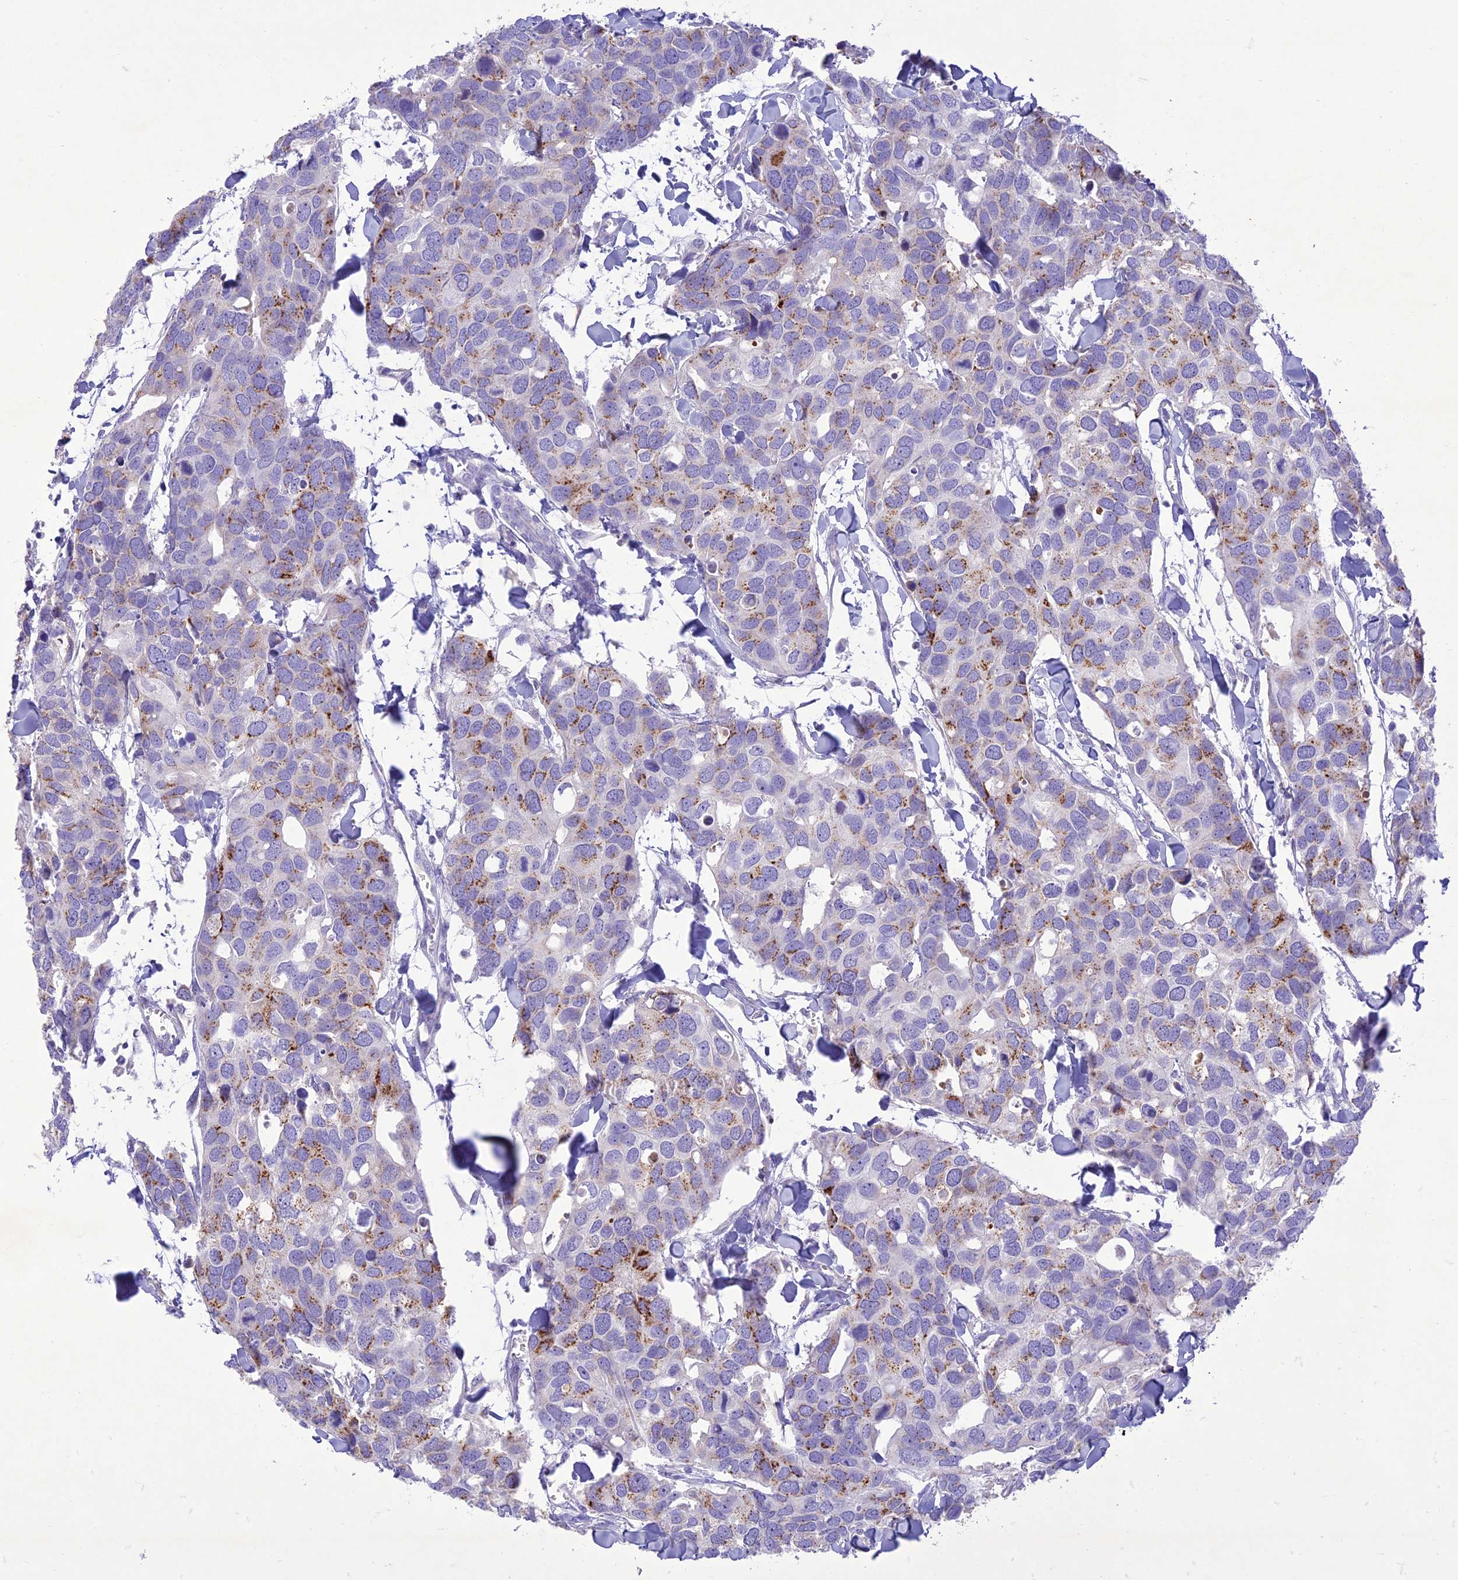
{"staining": {"intensity": "moderate", "quantity": "<25%", "location": "cytoplasmic/membranous"}, "tissue": "breast cancer", "cell_type": "Tumor cells", "image_type": "cancer", "snomed": [{"axis": "morphology", "description": "Duct carcinoma"}, {"axis": "topography", "description": "Breast"}], "caption": "There is low levels of moderate cytoplasmic/membranous staining in tumor cells of breast cancer, as demonstrated by immunohistochemical staining (brown color).", "gene": "SLC13A5", "patient": {"sex": "female", "age": 83}}